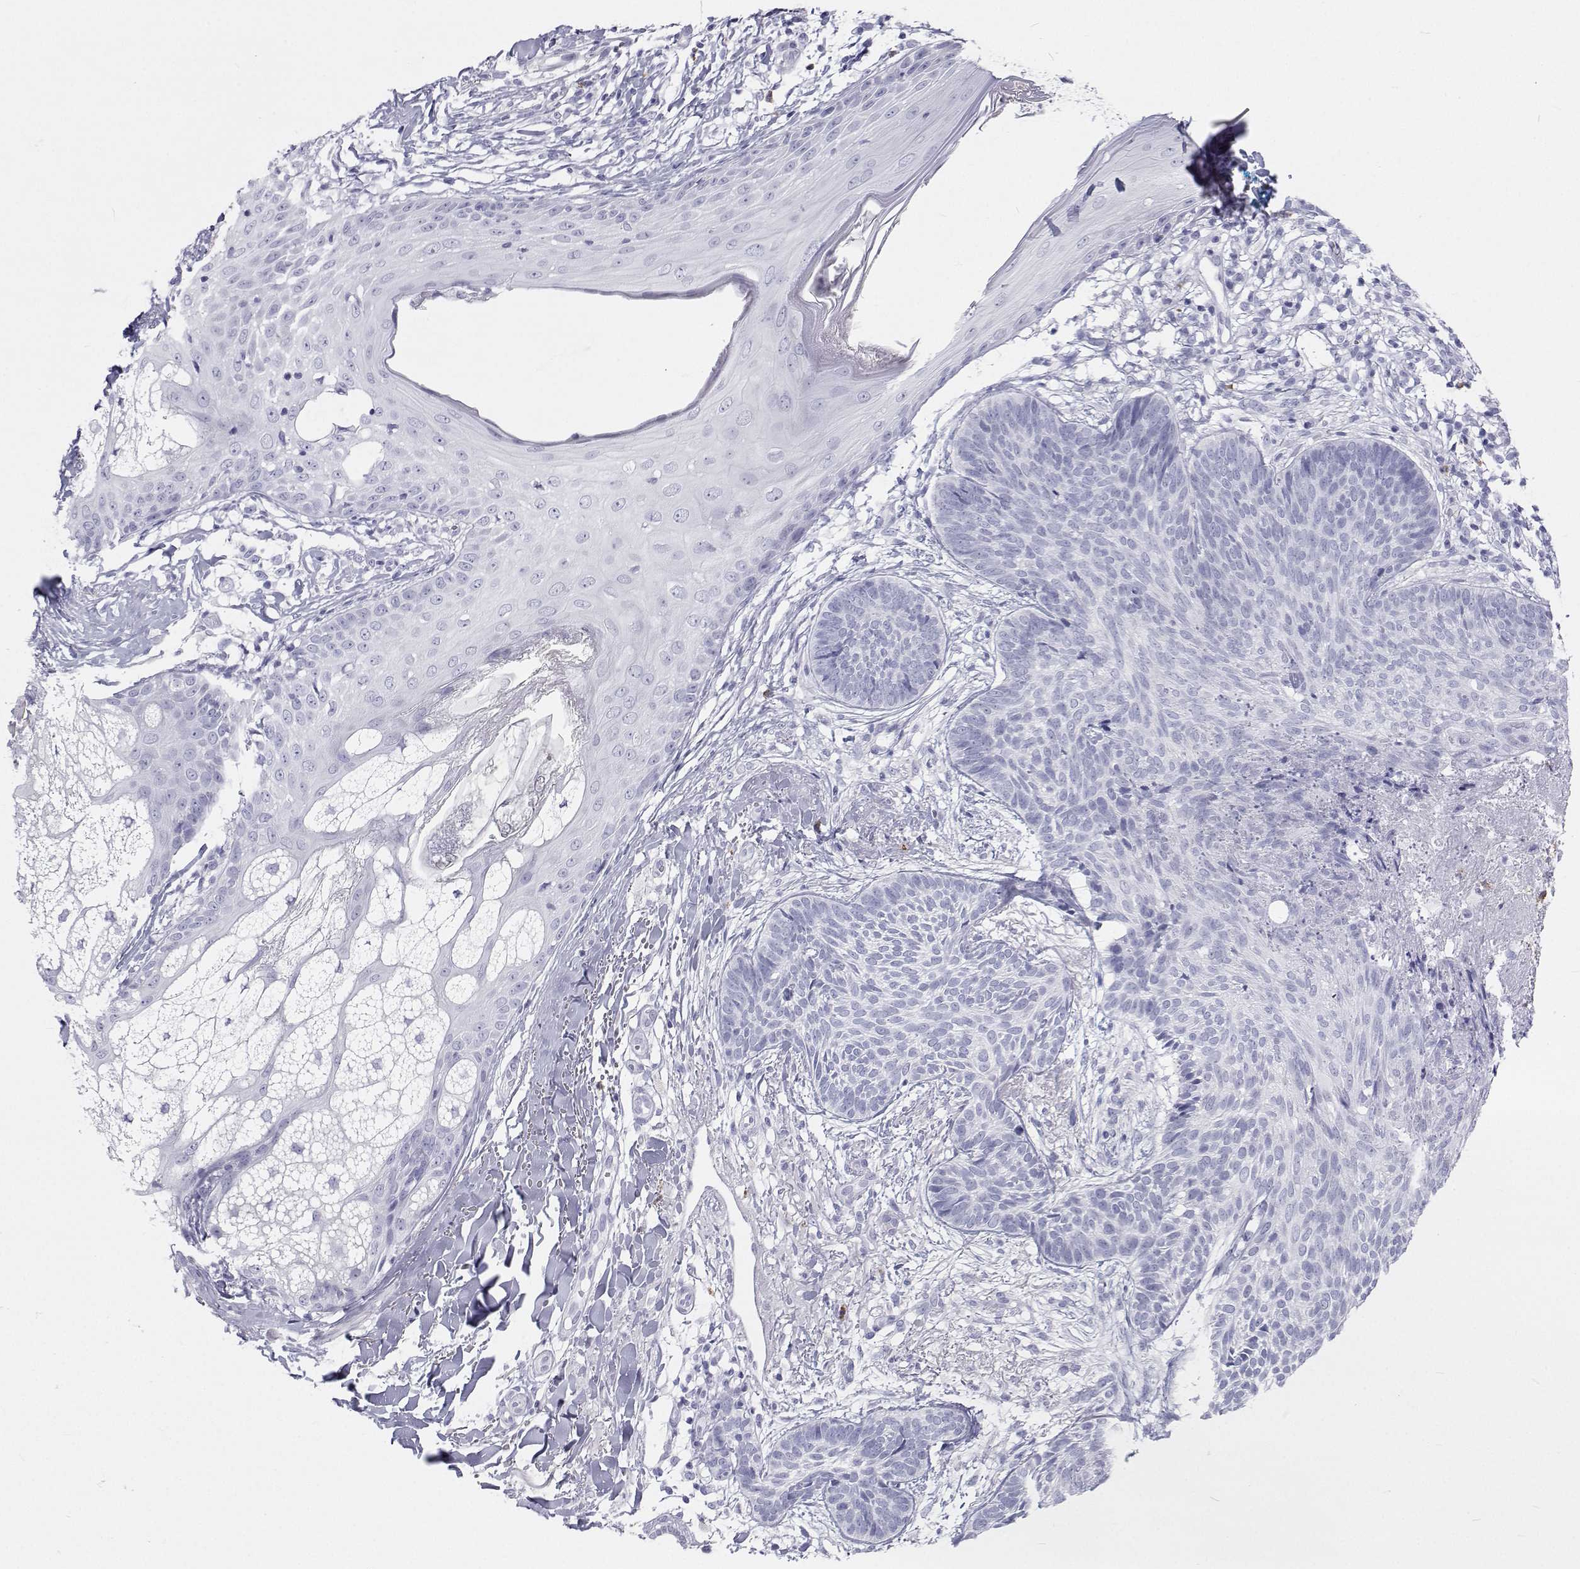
{"staining": {"intensity": "negative", "quantity": "none", "location": "none"}, "tissue": "skin cancer", "cell_type": "Tumor cells", "image_type": "cancer", "snomed": [{"axis": "morphology", "description": "Basal cell carcinoma"}, {"axis": "topography", "description": "Skin"}, {"axis": "topography", "description": "Skin of trunk"}], "caption": "Tumor cells show no significant protein expression in skin cancer.", "gene": "SFTPB", "patient": {"sex": "male", "age": 74}}